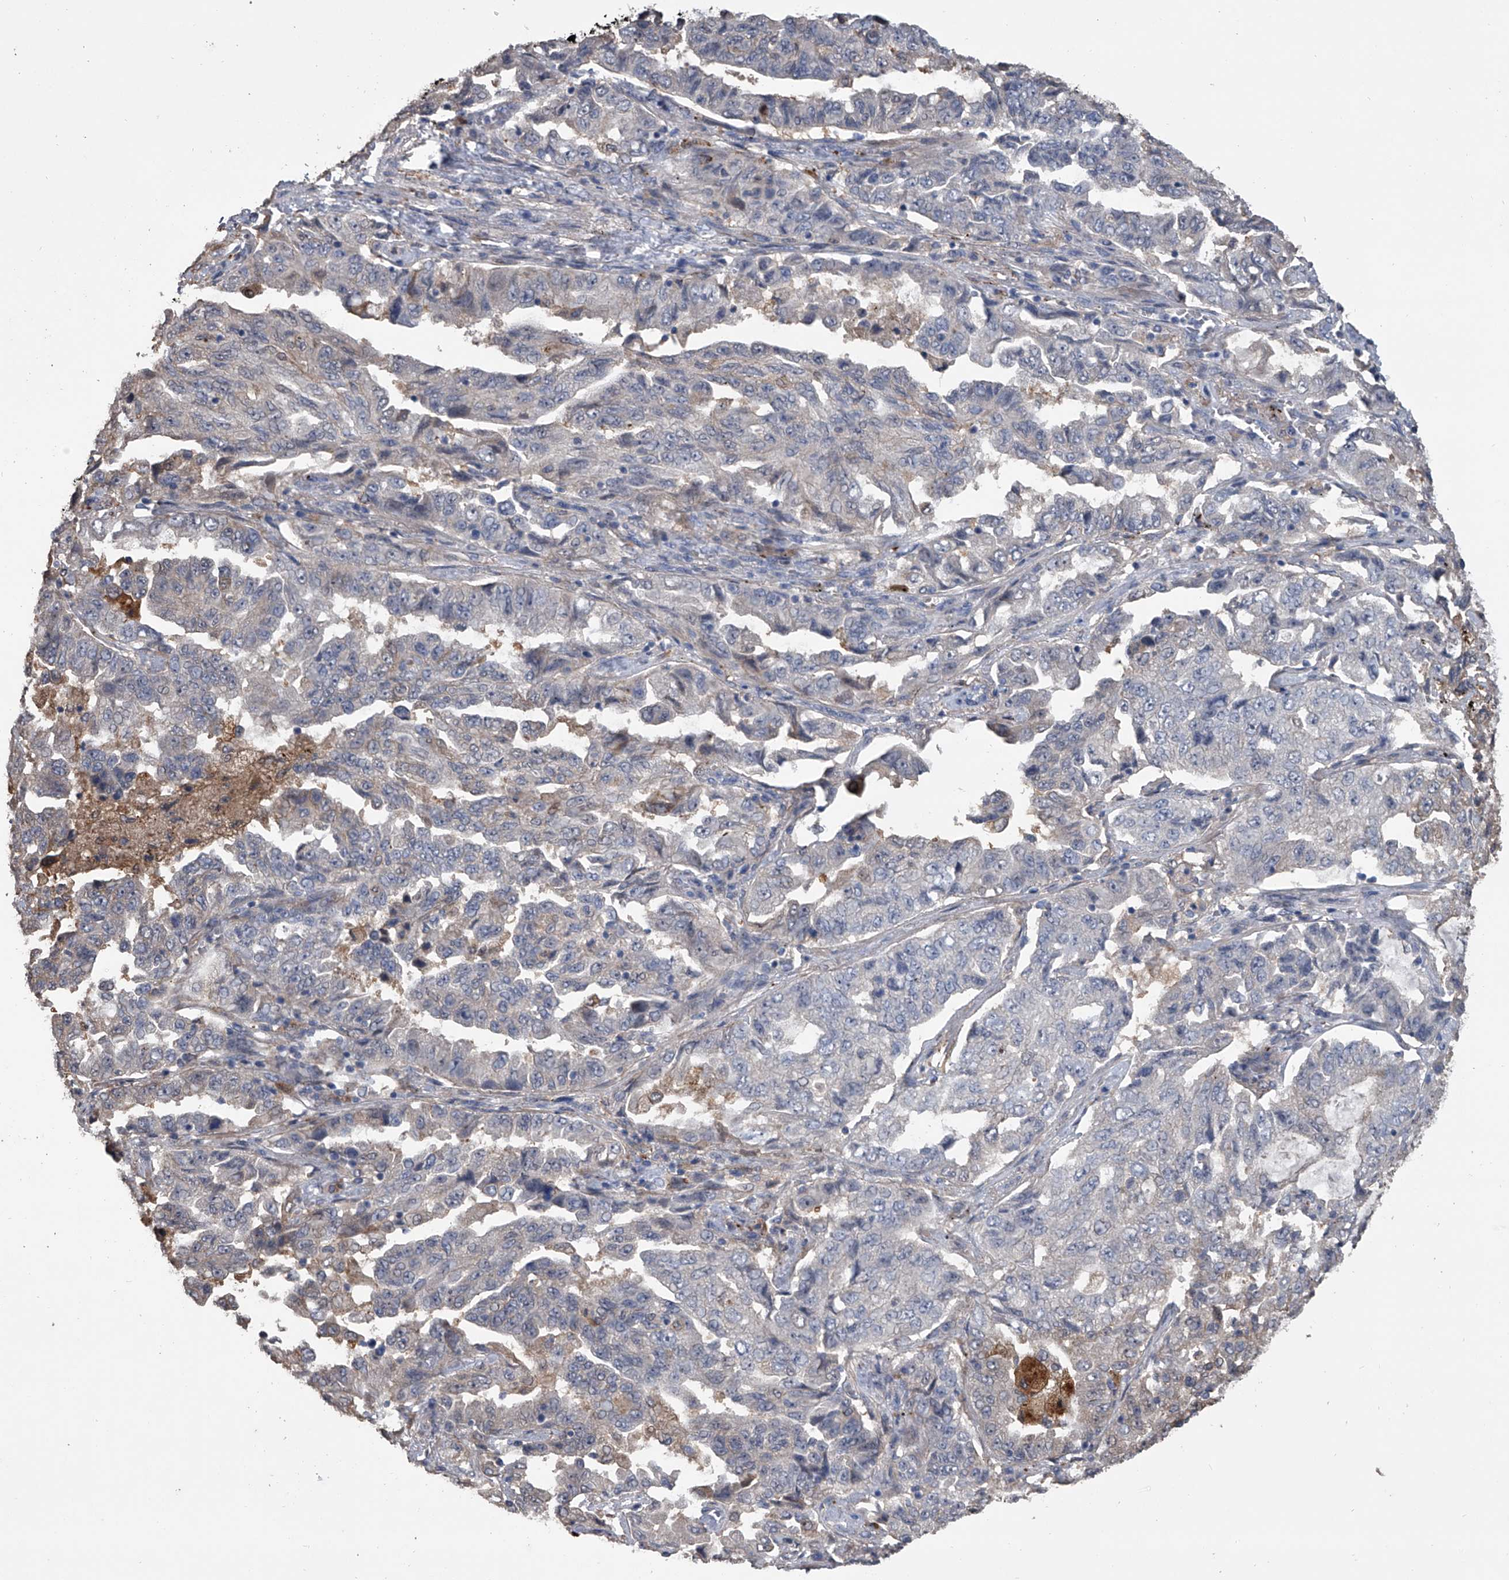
{"staining": {"intensity": "negative", "quantity": "none", "location": "none"}, "tissue": "lung cancer", "cell_type": "Tumor cells", "image_type": "cancer", "snomed": [{"axis": "morphology", "description": "Adenocarcinoma, NOS"}, {"axis": "topography", "description": "Lung"}], "caption": "Human adenocarcinoma (lung) stained for a protein using IHC displays no expression in tumor cells.", "gene": "DOCK9", "patient": {"sex": "female", "age": 51}}